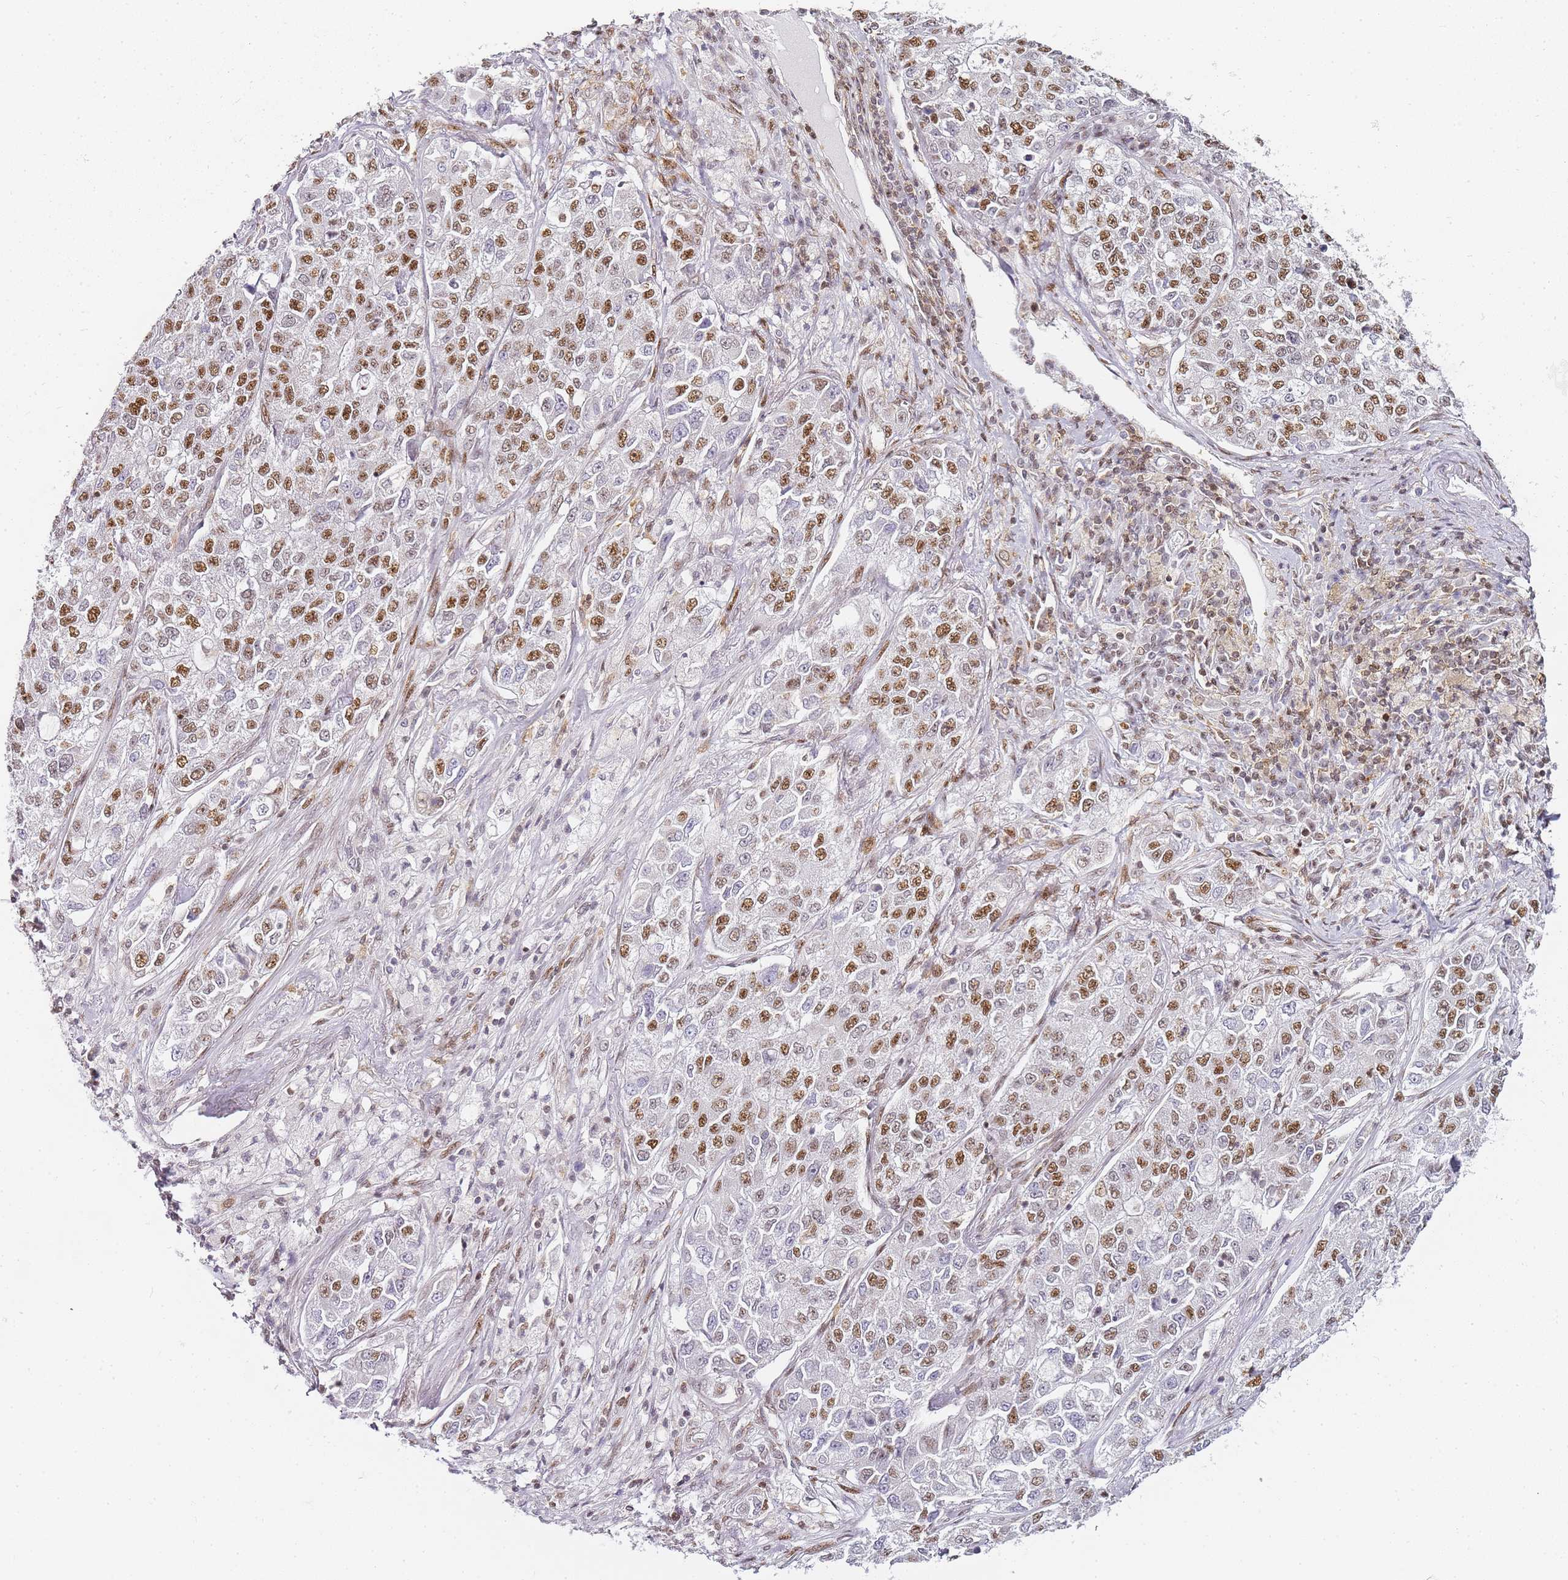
{"staining": {"intensity": "moderate", "quantity": "25%-75%", "location": "nuclear"}, "tissue": "lung cancer", "cell_type": "Tumor cells", "image_type": "cancer", "snomed": [{"axis": "morphology", "description": "Adenocarcinoma, NOS"}, {"axis": "topography", "description": "Lung"}], "caption": "A brown stain highlights moderate nuclear staining of a protein in lung cancer (adenocarcinoma) tumor cells. The staining was performed using DAB to visualize the protein expression in brown, while the nuclei were stained in blue with hematoxylin (Magnification: 20x).", "gene": "JAKMIP1", "patient": {"sex": "male", "age": 49}}